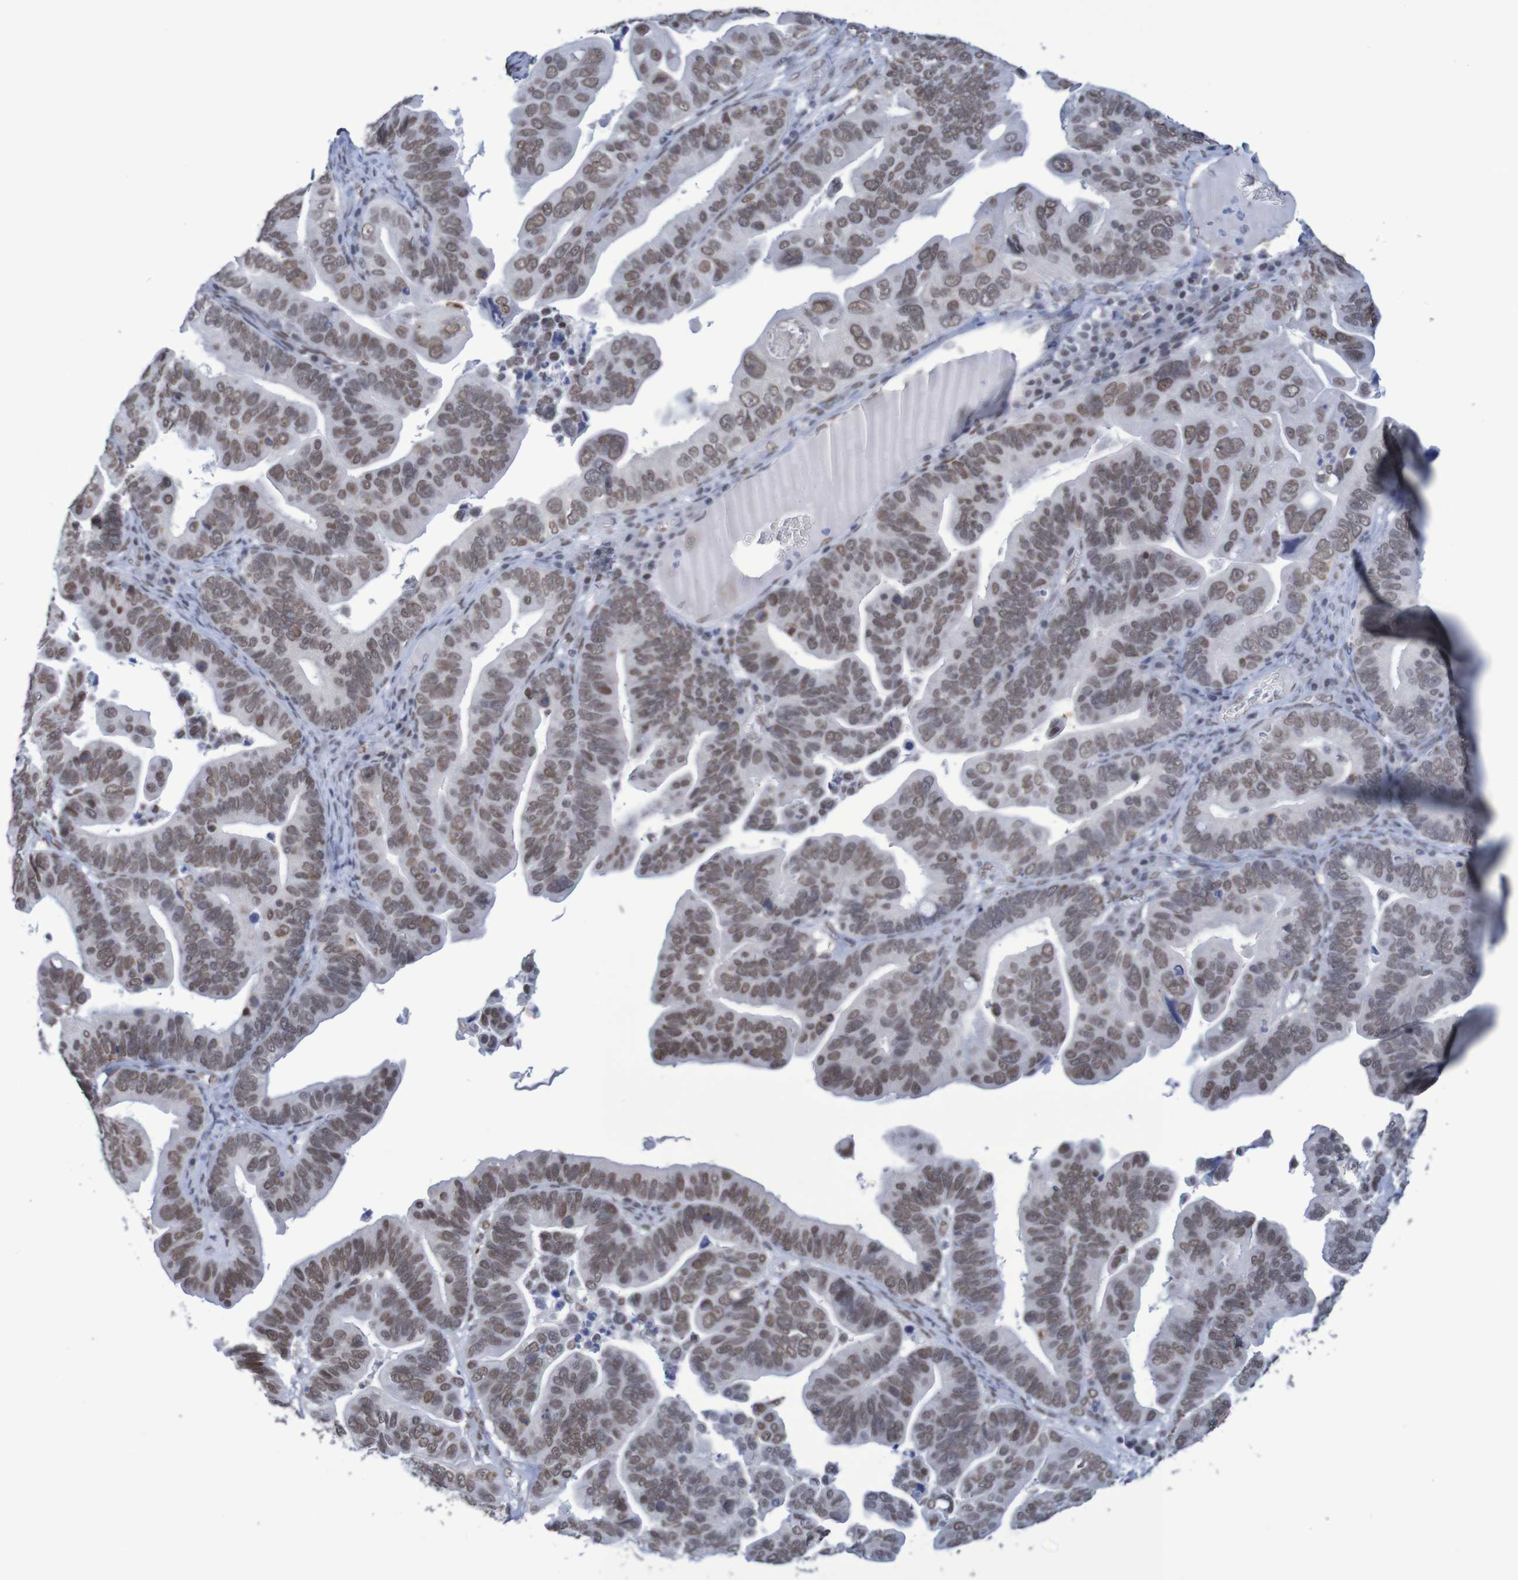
{"staining": {"intensity": "moderate", "quantity": ">75%", "location": "nuclear"}, "tissue": "ovarian cancer", "cell_type": "Tumor cells", "image_type": "cancer", "snomed": [{"axis": "morphology", "description": "Cystadenocarcinoma, serous, NOS"}, {"axis": "topography", "description": "Ovary"}], "caption": "Protein staining by immunohistochemistry exhibits moderate nuclear positivity in about >75% of tumor cells in ovarian cancer.", "gene": "MRTFB", "patient": {"sex": "female", "age": 56}}